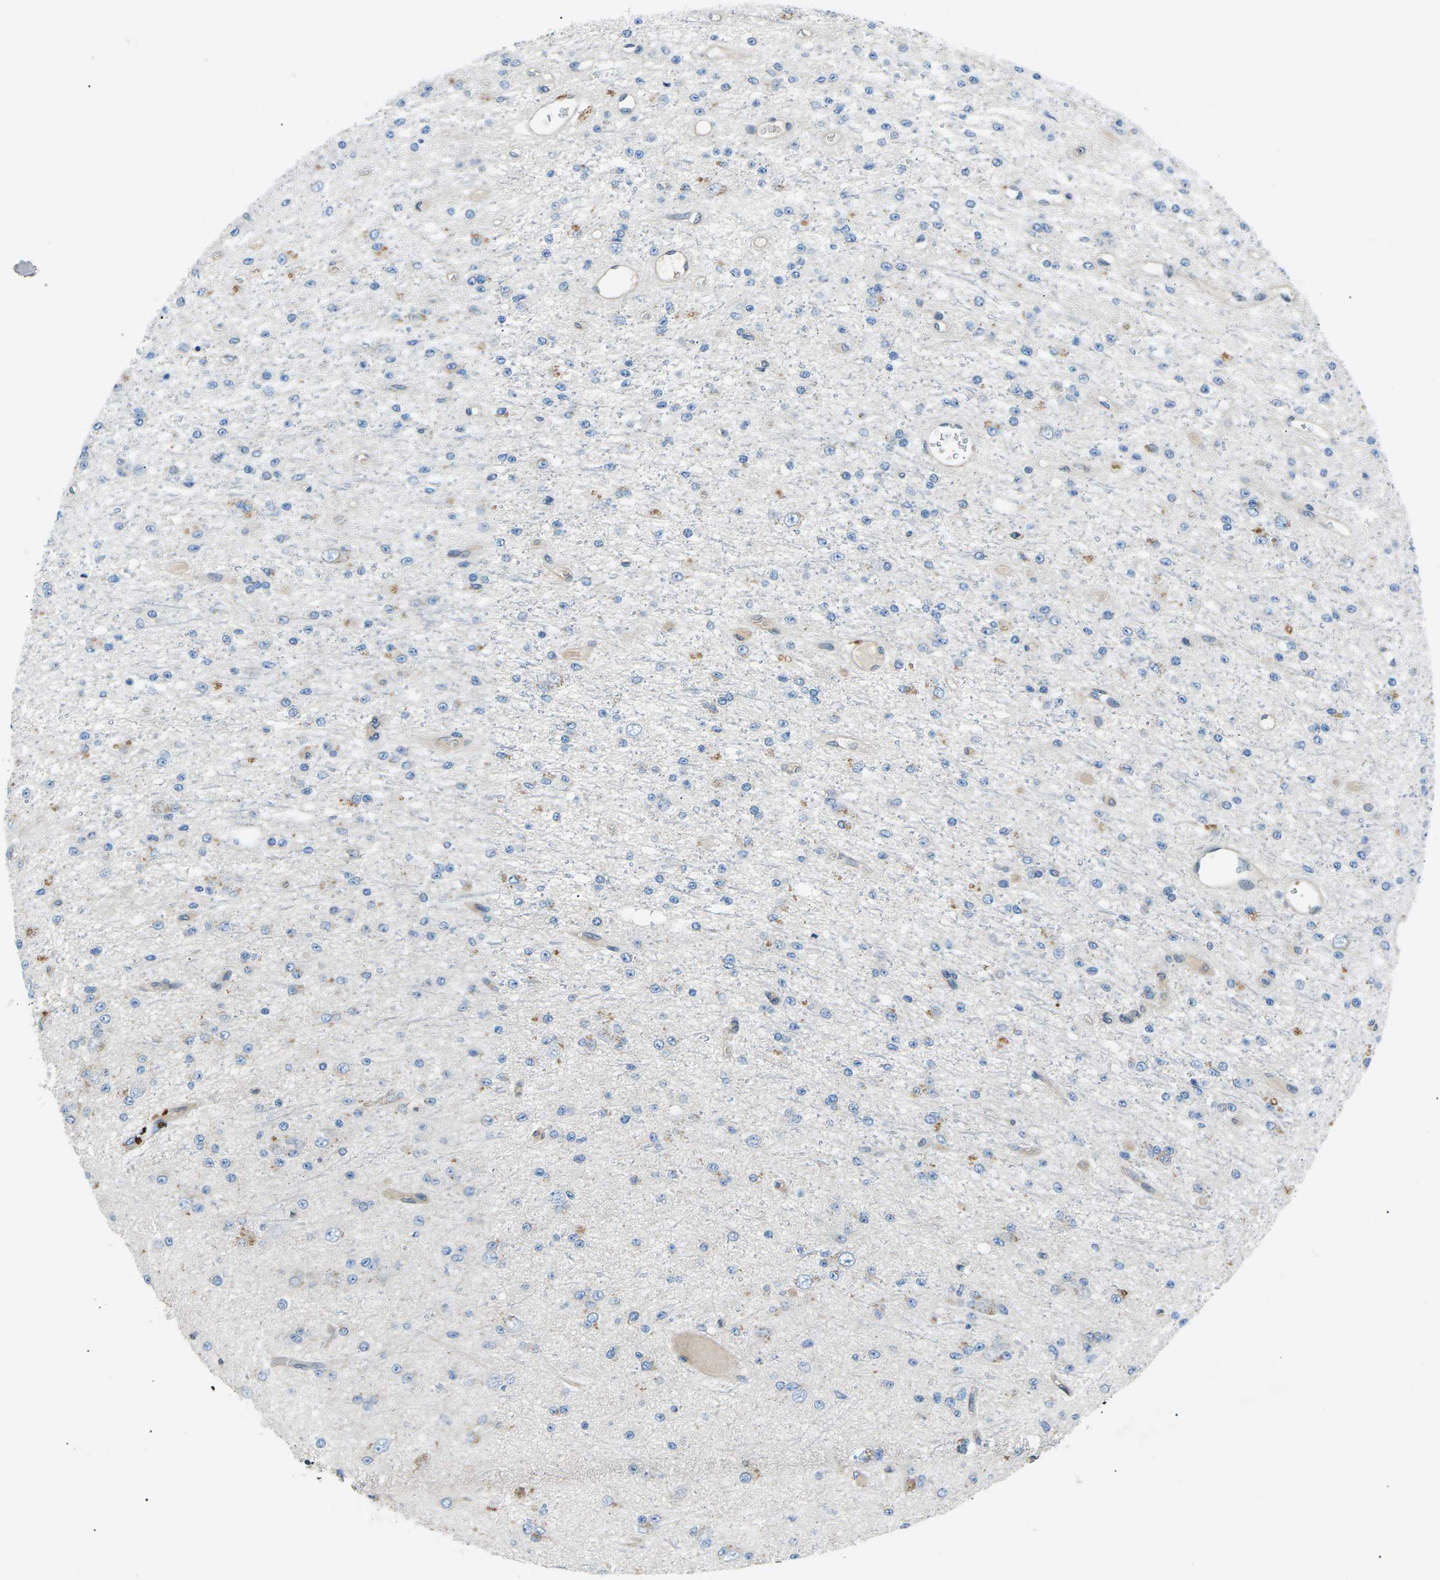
{"staining": {"intensity": "weak", "quantity": "<25%", "location": "cytoplasmic/membranous"}, "tissue": "glioma", "cell_type": "Tumor cells", "image_type": "cancer", "snomed": [{"axis": "morphology", "description": "Glioma, malignant, Low grade"}, {"axis": "topography", "description": "Brain"}], "caption": "This is a histopathology image of IHC staining of malignant glioma (low-grade), which shows no staining in tumor cells.", "gene": "ZDHHC24", "patient": {"sex": "male", "age": 38}}